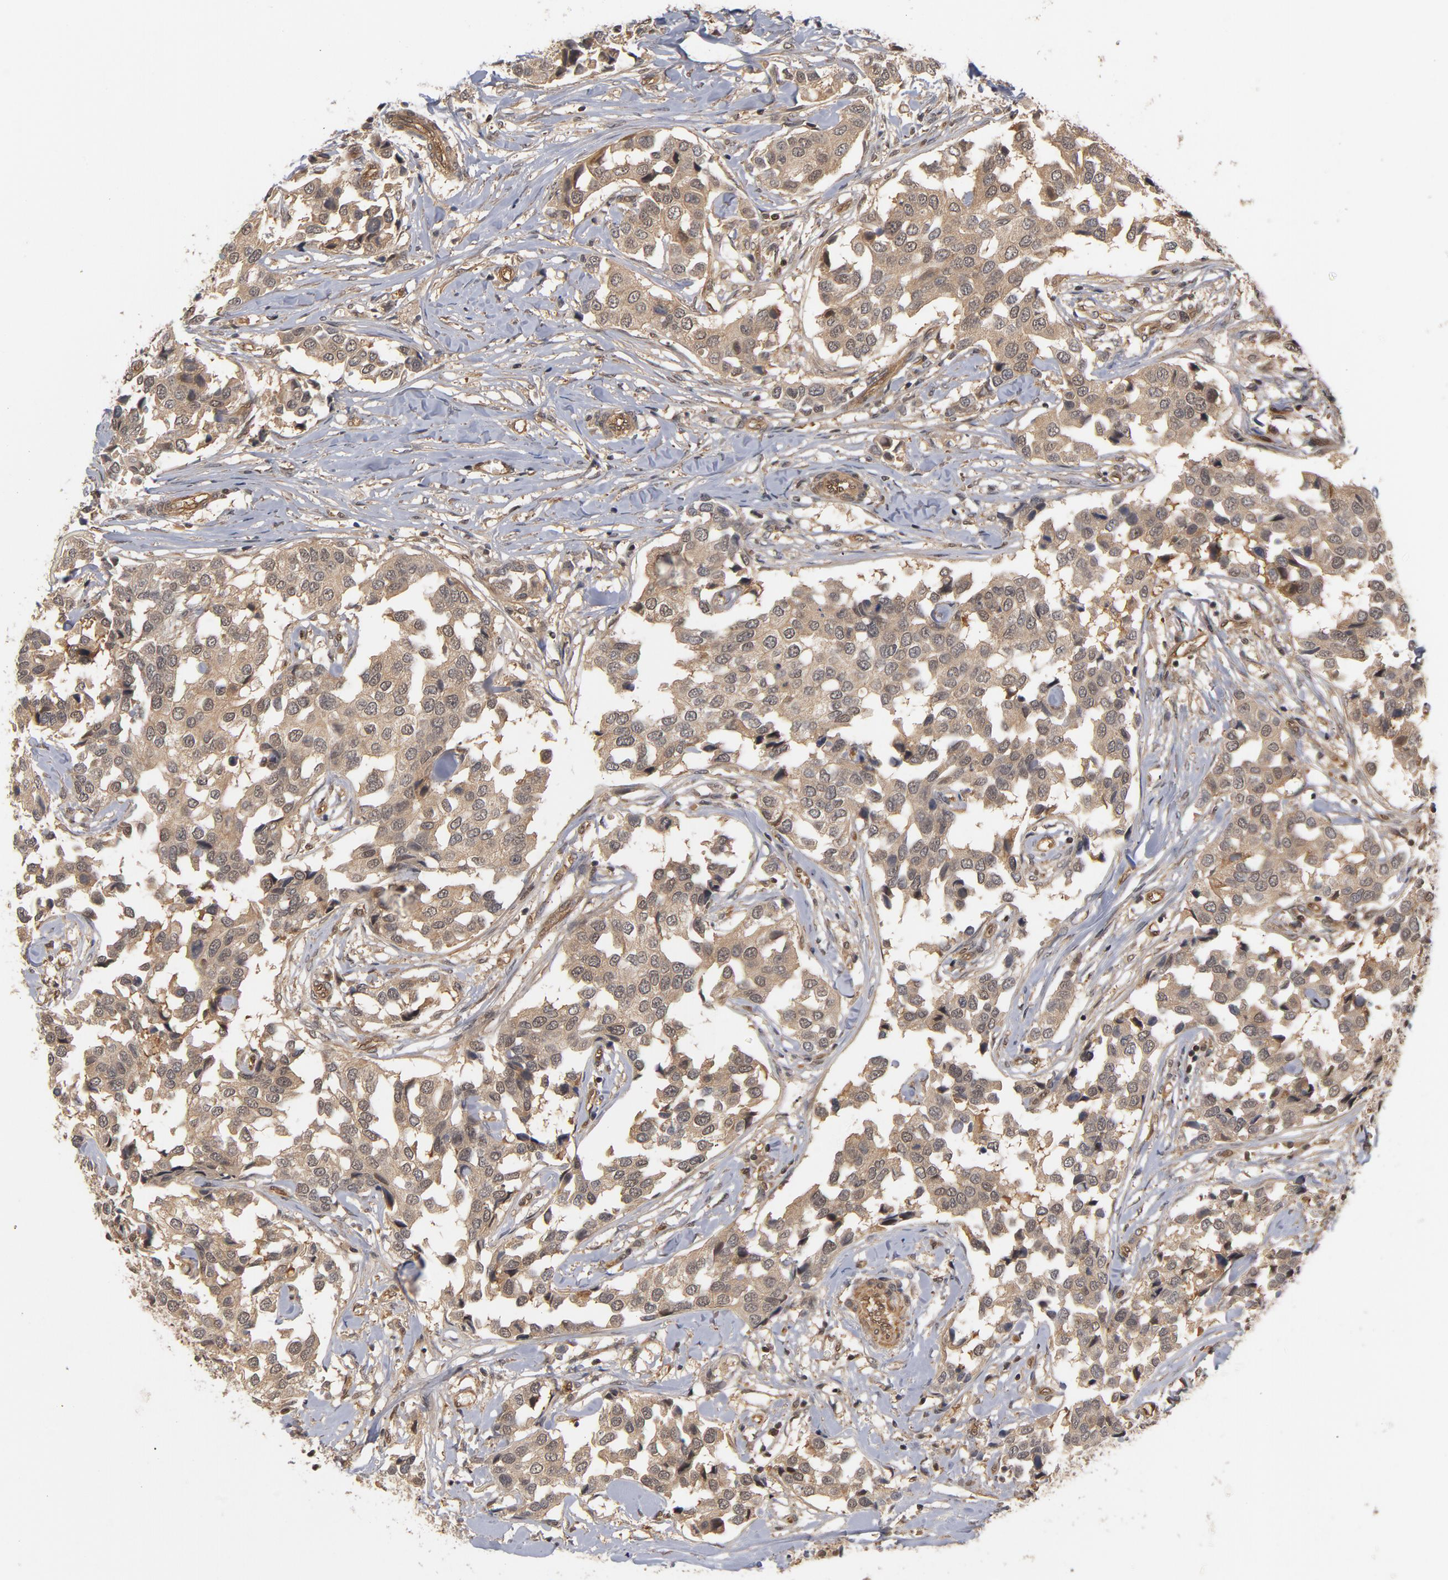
{"staining": {"intensity": "moderate", "quantity": ">75%", "location": "cytoplasmic/membranous"}, "tissue": "breast cancer", "cell_type": "Tumor cells", "image_type": "cancer", "snomed": [{"axis": "morphology", "description": "Duct carcinoma"}, {"axis": "topography", "description": "Breast"}], "caption": "Human breast cancer stained with a protein marker demonstrates moderate staining in tumor cells.", "gene": "CDC37", "patient": {"sex": "female", "age": 80}}